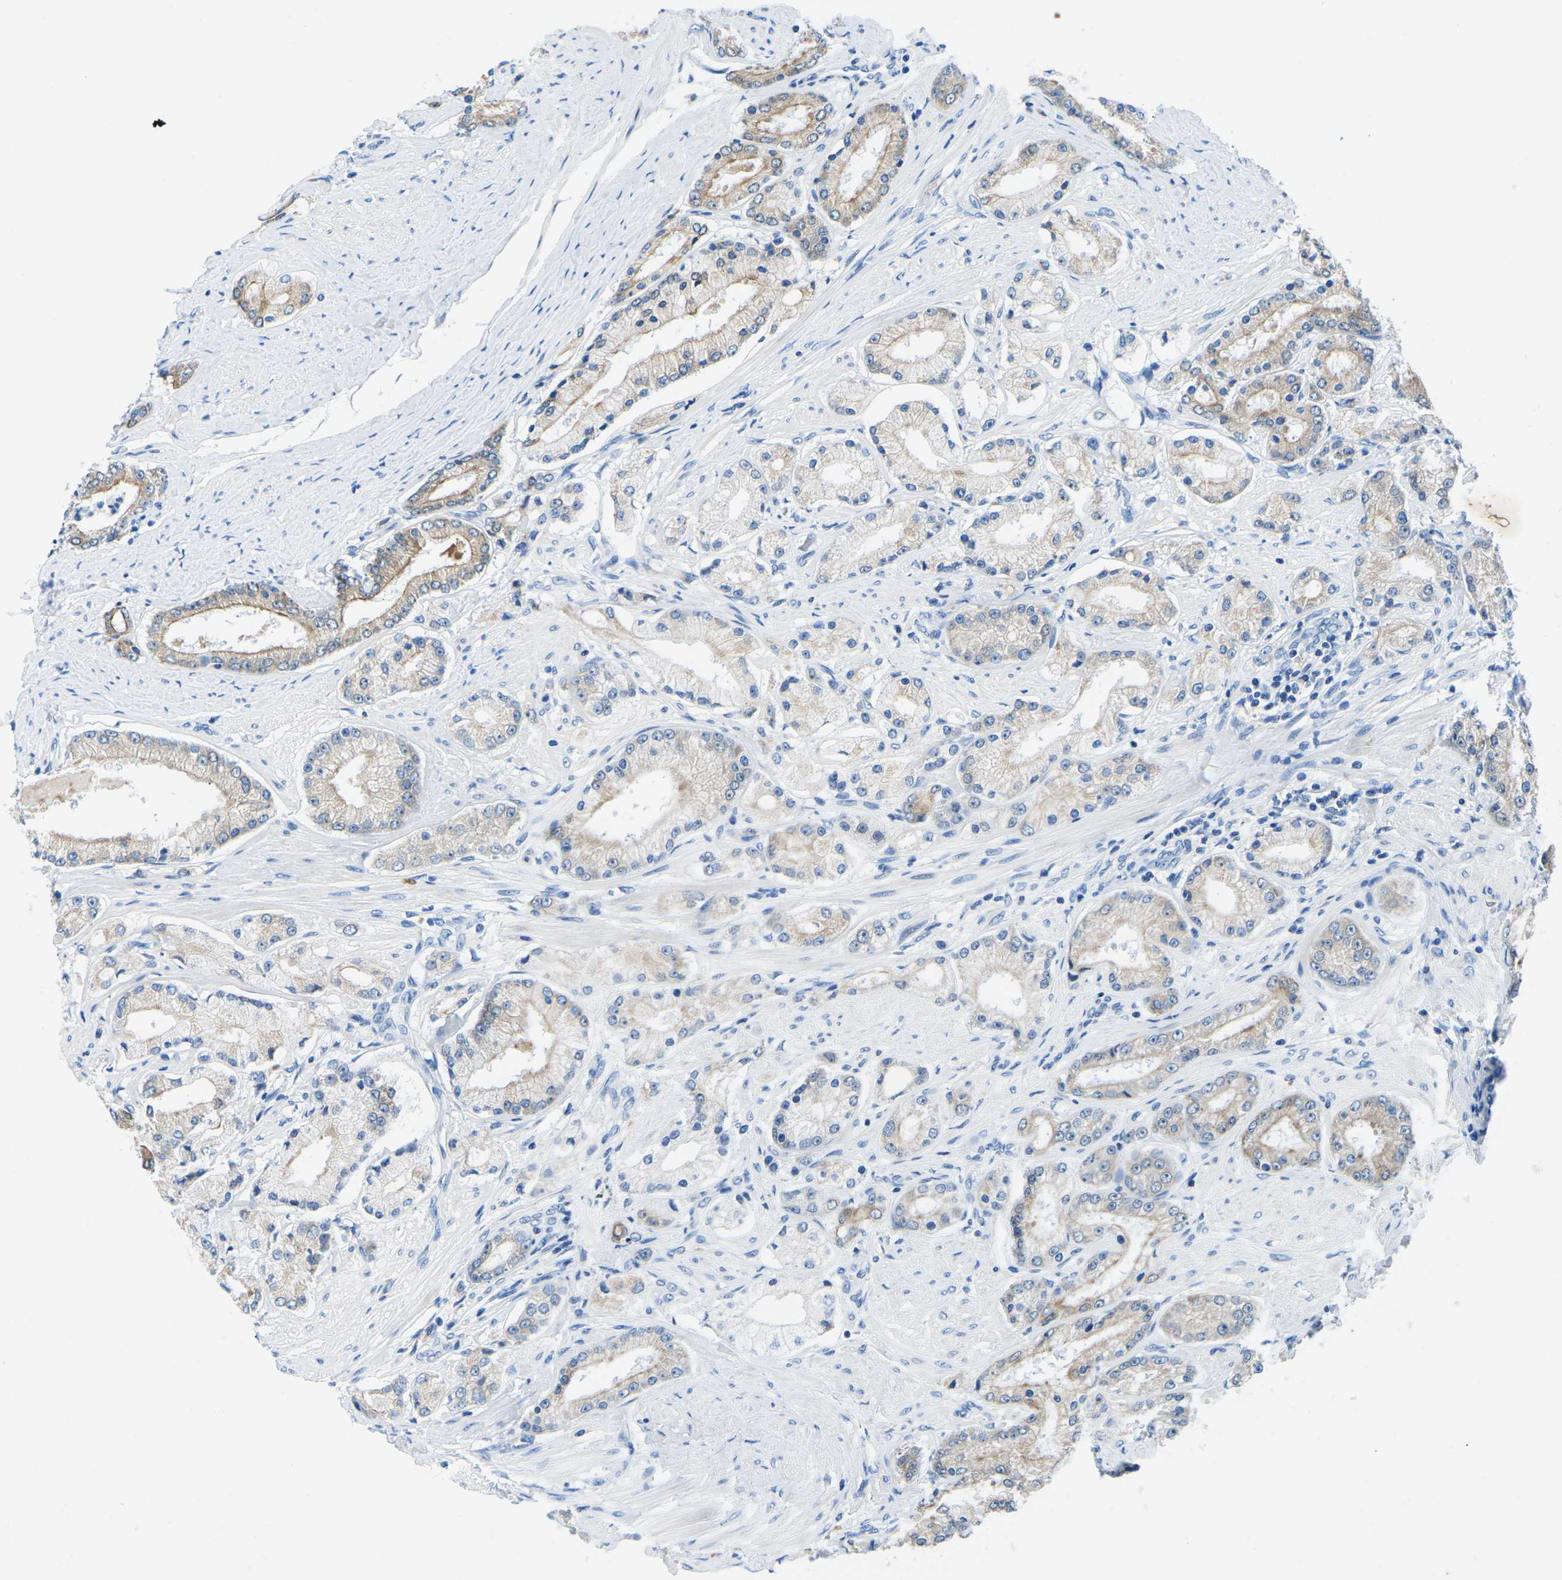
{"staining": {"intensity": "weak", "quantity": "25%-75%", "location": "cytoplasmic/membranous"}, "tissue": "prostate cancer", "cell_type": "Tumor cells", "image_type": "cancer", "snomed": [{"axis": "morphology", "description": "Adenocarcinoma, Low grade"}, {"axis": "topography", "description": "Prostate"}], "caption": "An image showing weak cytoplasmic/membranous staining in about 25%-75% of tumor cells in low-grade adenocarcinoma (prostate), as visualized by brown immunohistochemical staining.", "gene": "TM6SF1", "patient": {"sex": "male", "age": 63}}